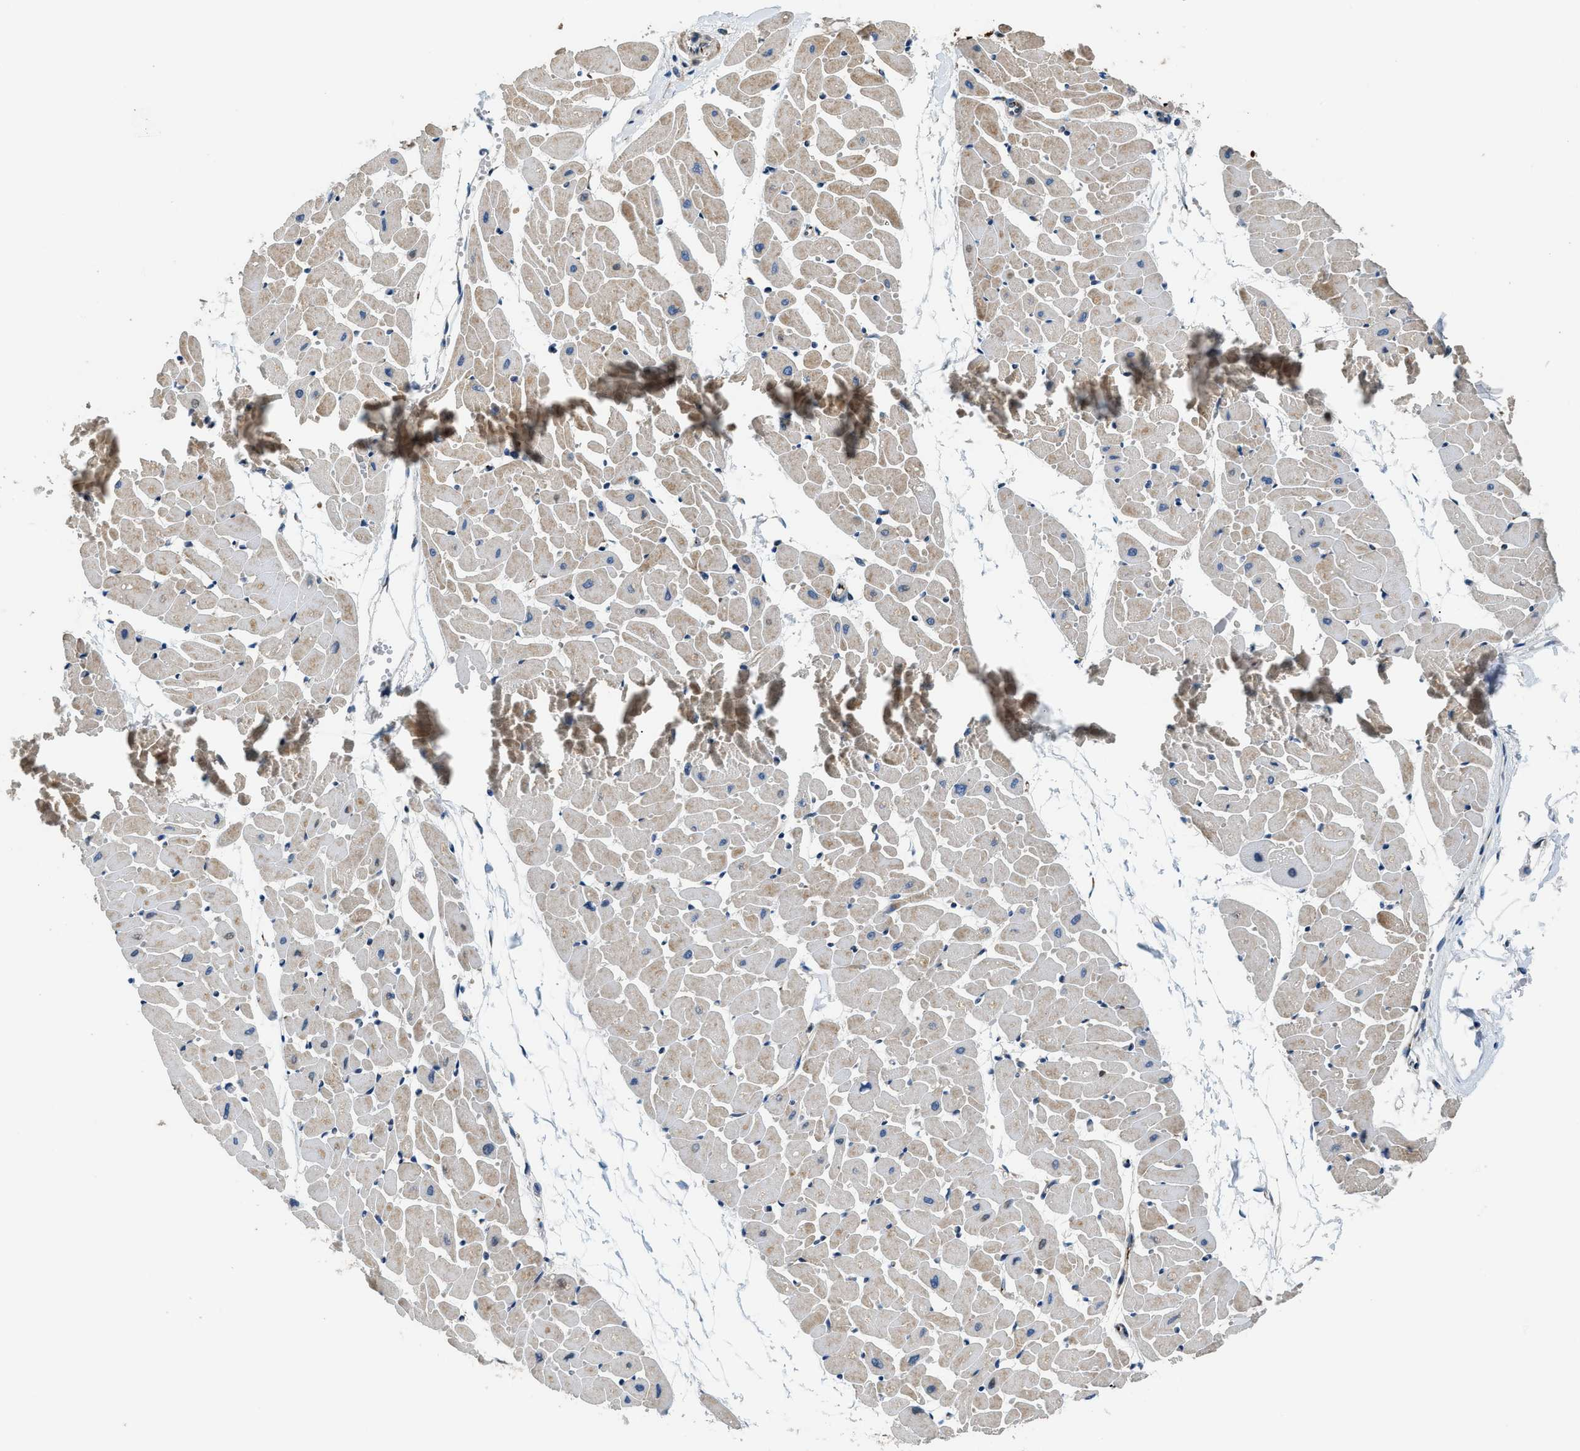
{"staining": {"intensity": "moderate", "quantity": "<25%", "location": "cytoplasmic/membranous"}, "tissue": "heart muscle", "cell_type": "Cardiomyocytes", "image_type": "normal", "snomed": [{"axis": "morphology", "description": "Normal tissue, NOS"}, {"axis": "topography", "description": "Heart"}], "caption": "A brown stain labels moderate cytoplasmic/membranous positivity of a protein in cardiomyocytes of unremarkable human heart muscle.", "gene": "FUT8", "patient": {"sex": "female", "age": 19}}